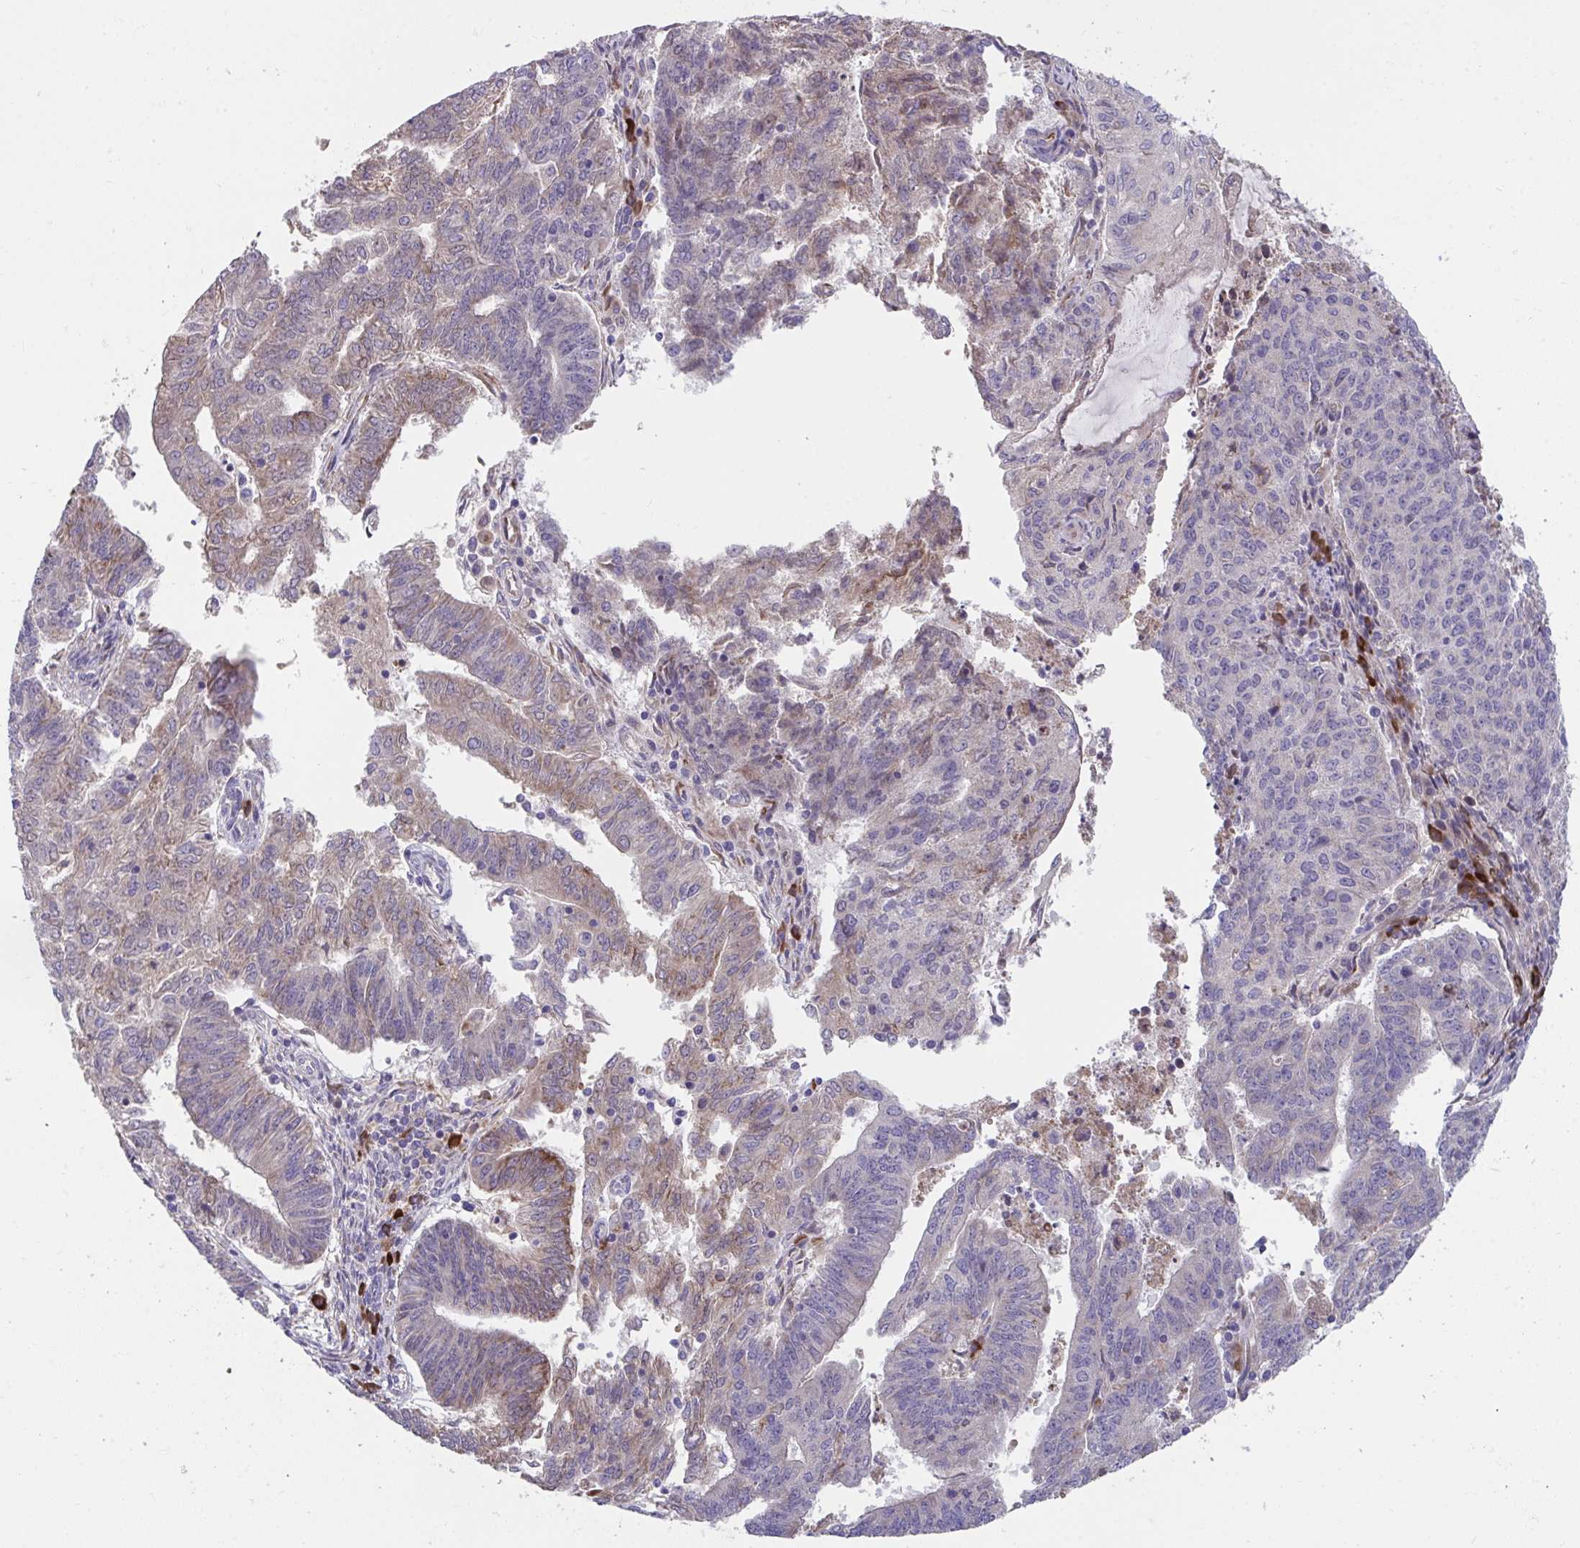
{"staining": {"intensity": "weak", "quantity": "25%-75%", "location": "cytoplasmic/membranous"}, "tissue": "endometrial cancer", "cell_type": "Tumor cells", "image_type": "cancer", "snomed": [{"axis": "morphology", "description": "Adenocarcinoma, NOS"}, {"axis": "topography", "description": "Endometrium"}], "caption": "There is low levels of weak cytoplasmic/membranous staining in tumor cells of adenocarcinoma (endometrial), as demonstrated by immunohistochemical staining (brown color).", "gene": "SUSD4", "patient": {"sex": "female", "age": 82}}